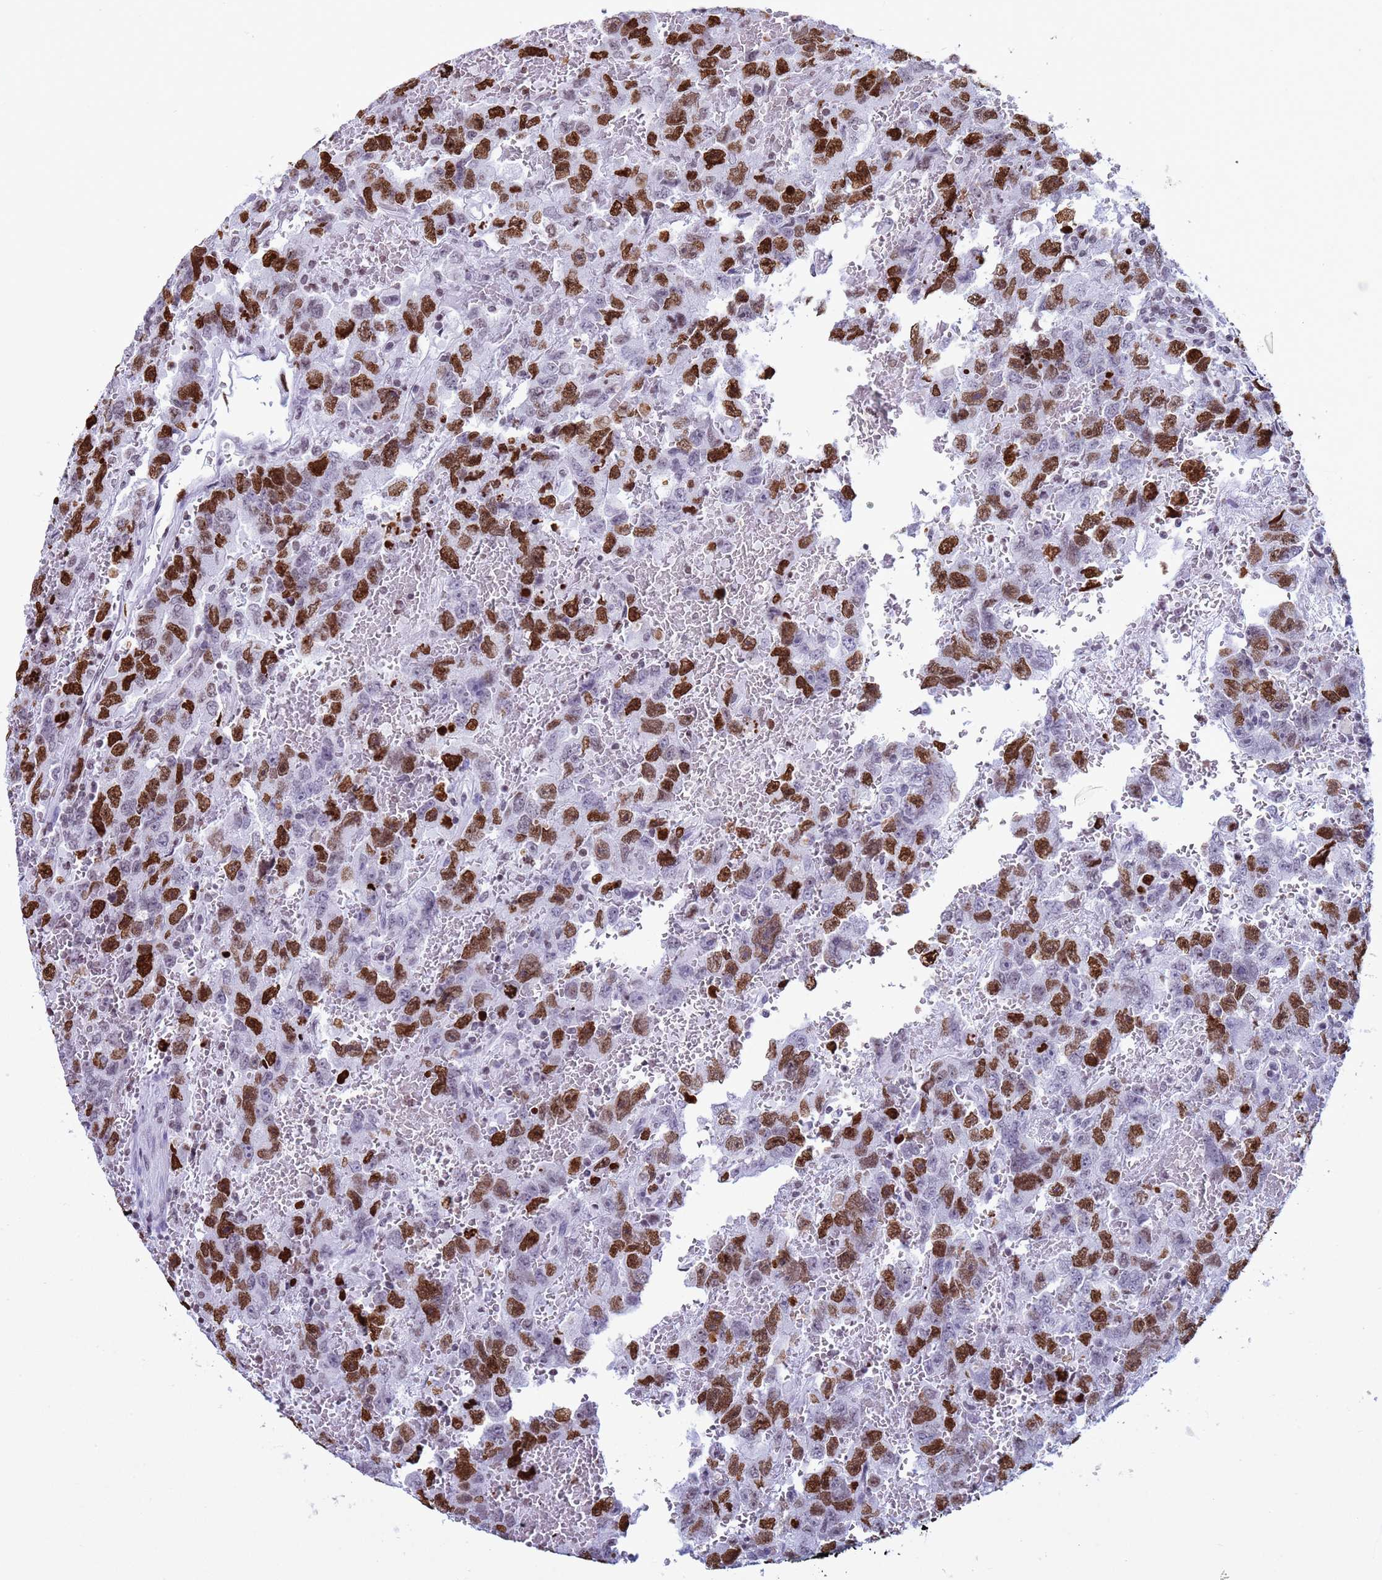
{"staining": {"intensity": "strong", "quantity": ">75%", "location": "nuclear"}, "tissue": "testis cancer", "cell_type": "Tumor cells", "image_type": "cancer", "snomed": [{"axis": "morphology", "description": "Carcinoma, Embryonal, NOS"}, {"axis": "topography", "description": "Testis"}], "caption": "The image shows immunohistochemical staining of testis embryonal carcinoma. There is strong nuclear expression is identified in approximately >75% of tumor cells.", "gene": "H4C8", "patient": {"sex": "male", "age": 45}}